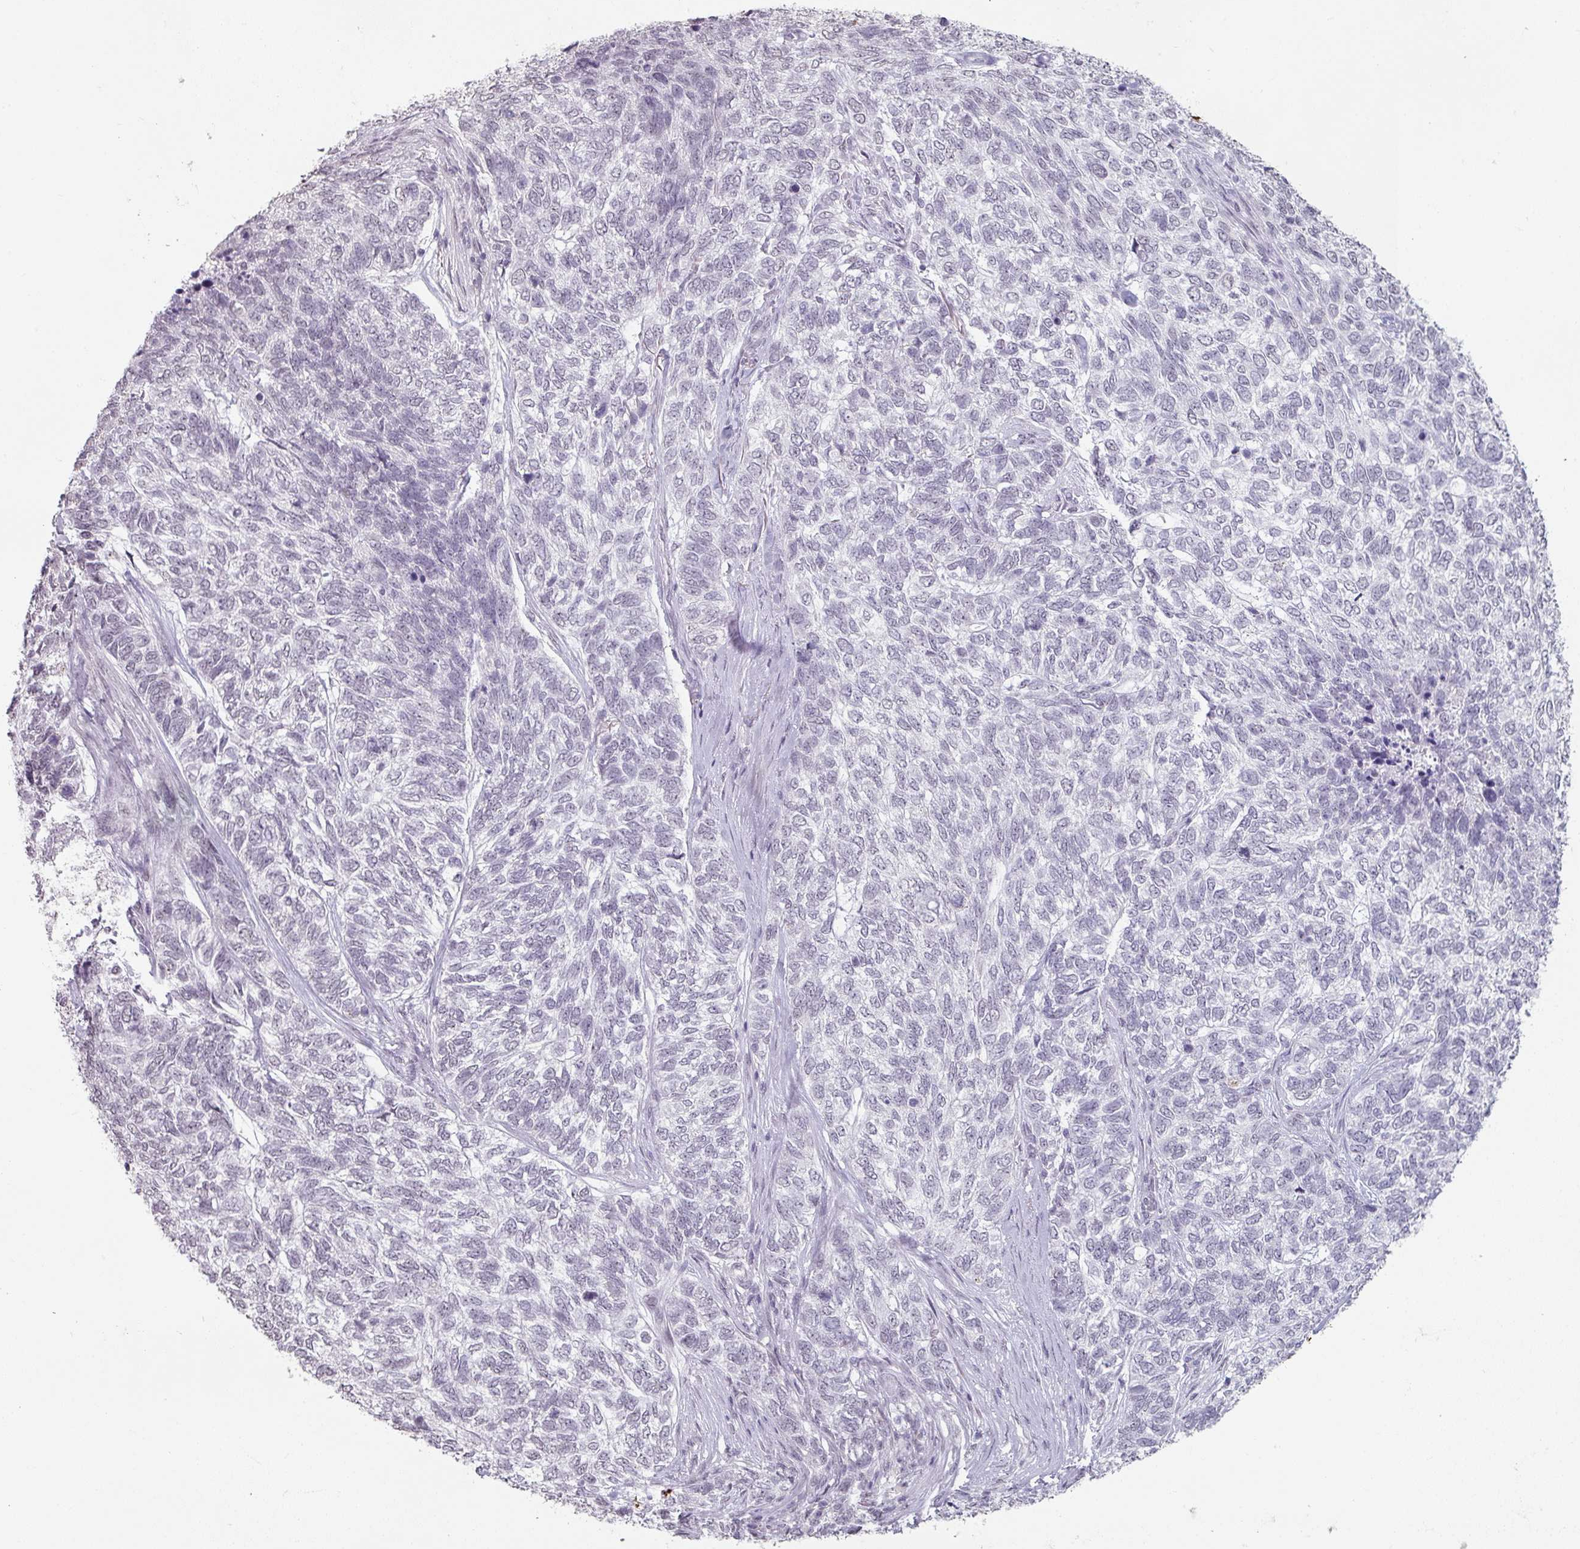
{"staining": {"intensity": "negative", "quantity": "none", "location": "none"}, "tissue": "skin cancer", "cell_type": "Tumor cells", "image_type": "cancer", "snomed": [{"axis": "morphology", "description": "Basal cell carcinoma"}, {"axis": "topography", "description": "Skin"}], "caption": "There is no significant expression in tumor cells of basal cell carcinoma (skin).", "gene": "SPRR1A", "patient": {"sex": "female", "age": 65}}